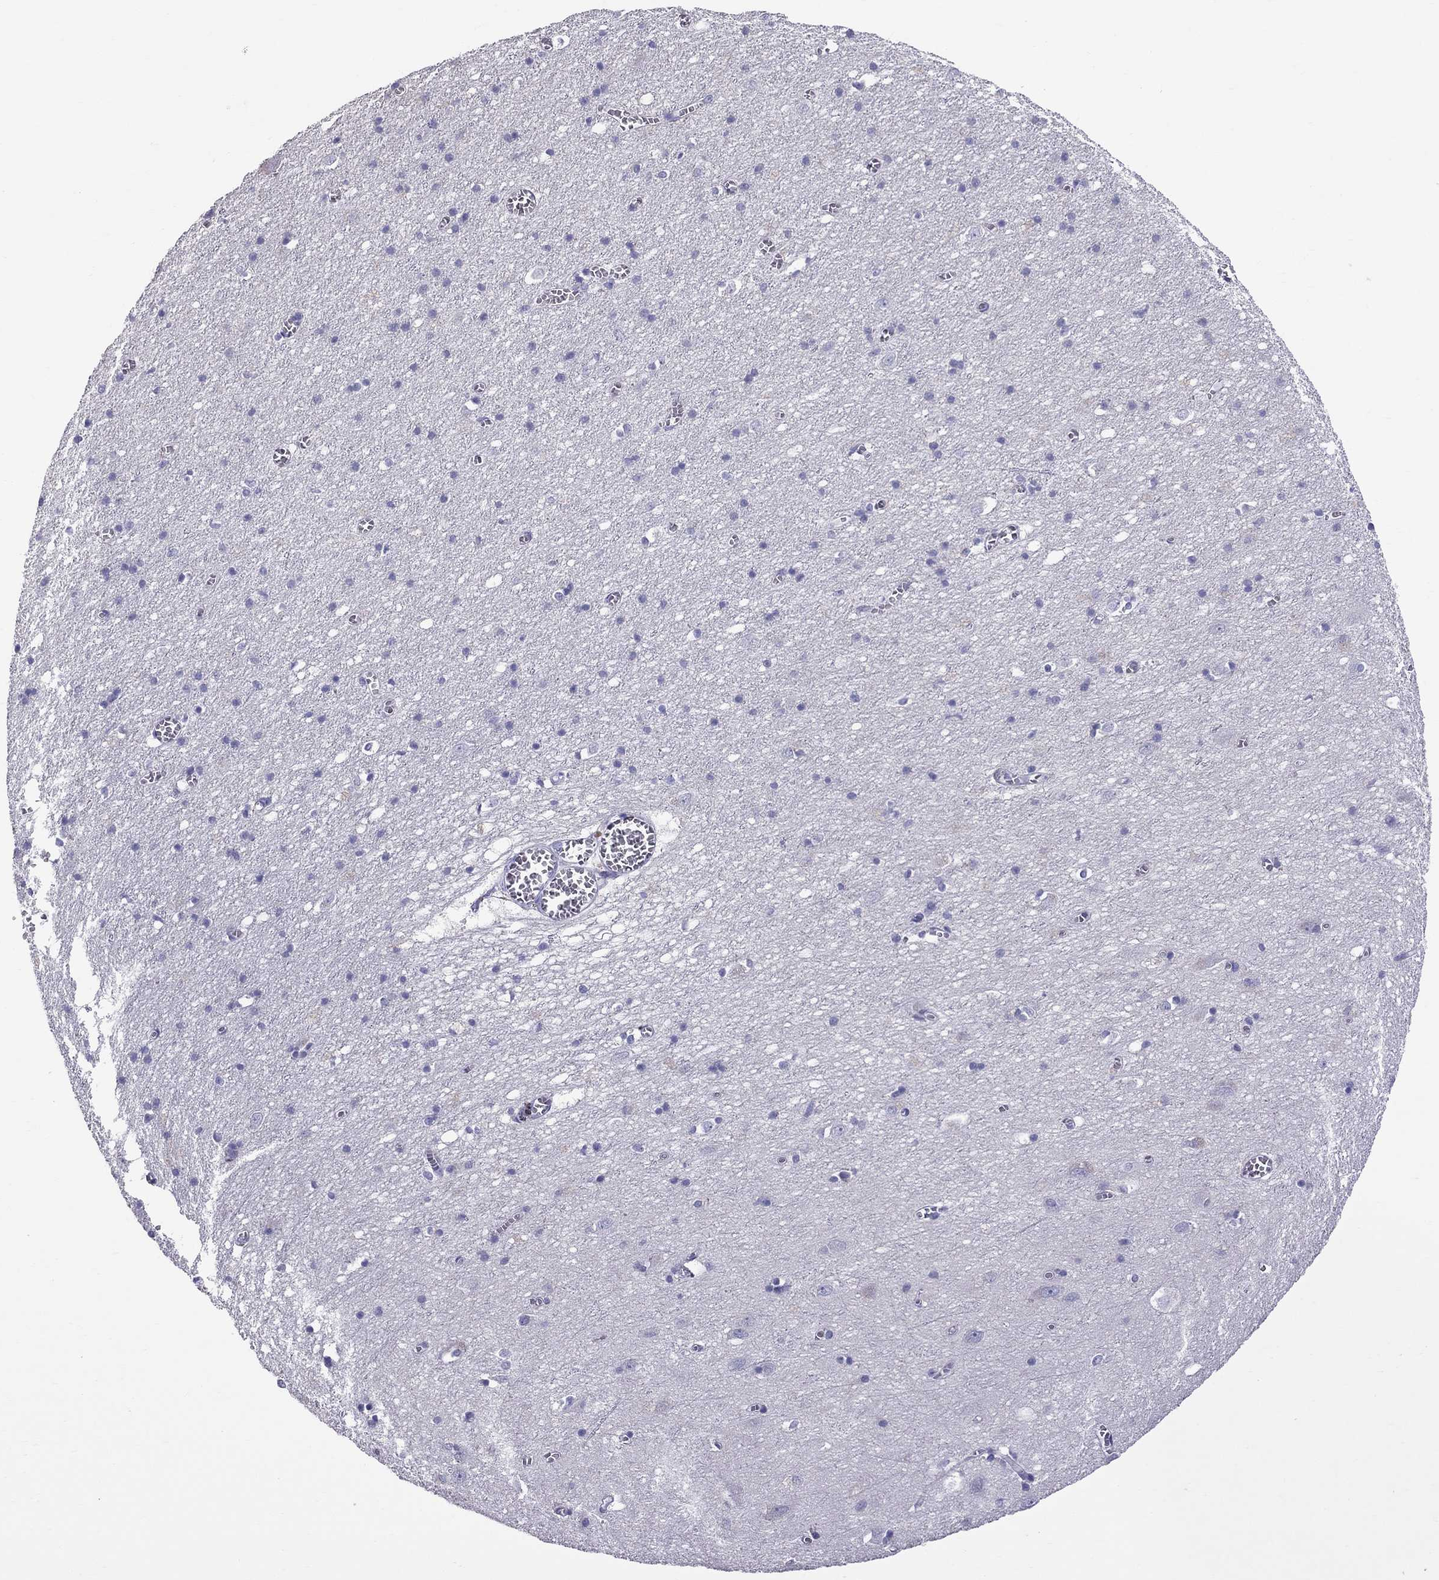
{"staining": {"intensity": "negative", "quantity": "none", "location": "none"}, "tissue": "cerebral cortex", "cell_type": "Endothelial cells", "image_type": "normal", "snomed": [{"axis": "morphology", "description": "Normal tissue, NOS"}, {"axis": "topography", "description": "Cerebral cortex"}], "caption": "An immunohistochemistry histopathology image of benign cerebral cortex is shown. There is no staining in endothelial cells of cerebral cortex.", "gene": "TTLL13", "patient": {"sex": "male", "age": 70}}